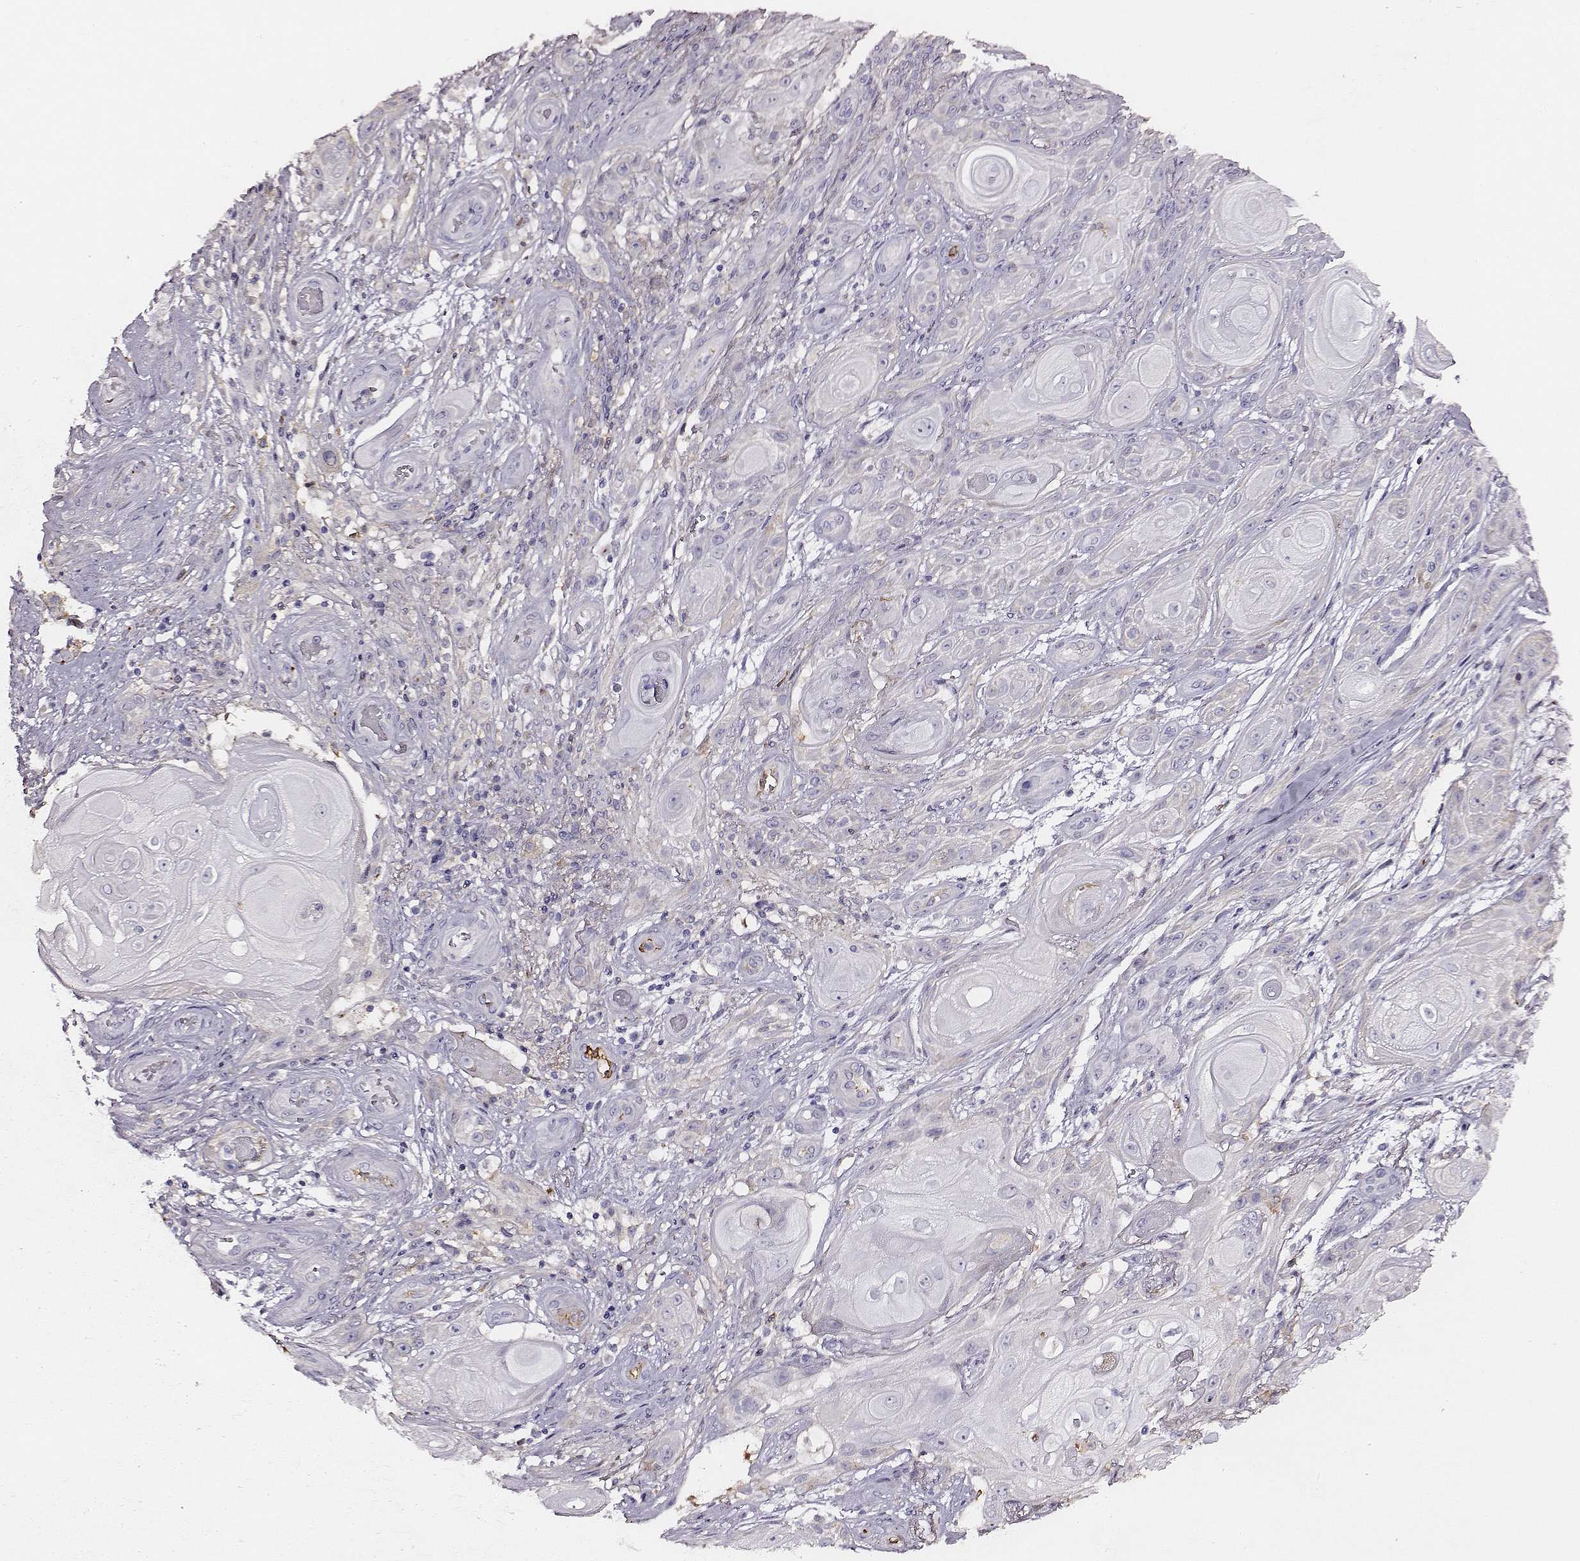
{"staining": {"intensity": "negative", "quantity": "none", "location": "none"}, "tissue": "skin cancer", "cell_type": "Tumor cells", "image_type": "cancer", "snomed": [{"axis": "morphology", "description": "Squamous cell carcinoma, NOS"}, {"axis": "topography", "description": "Skin"}], "caption": "Skin cancer (squamous cell carcinoma) was stained to show a protein in brown. There is no significant expression in tumor cells. (Brightfield microscopy of DAB IHC at high magnification).", "gene": "TF", "patient": {"sex": "male", "age": 62}}